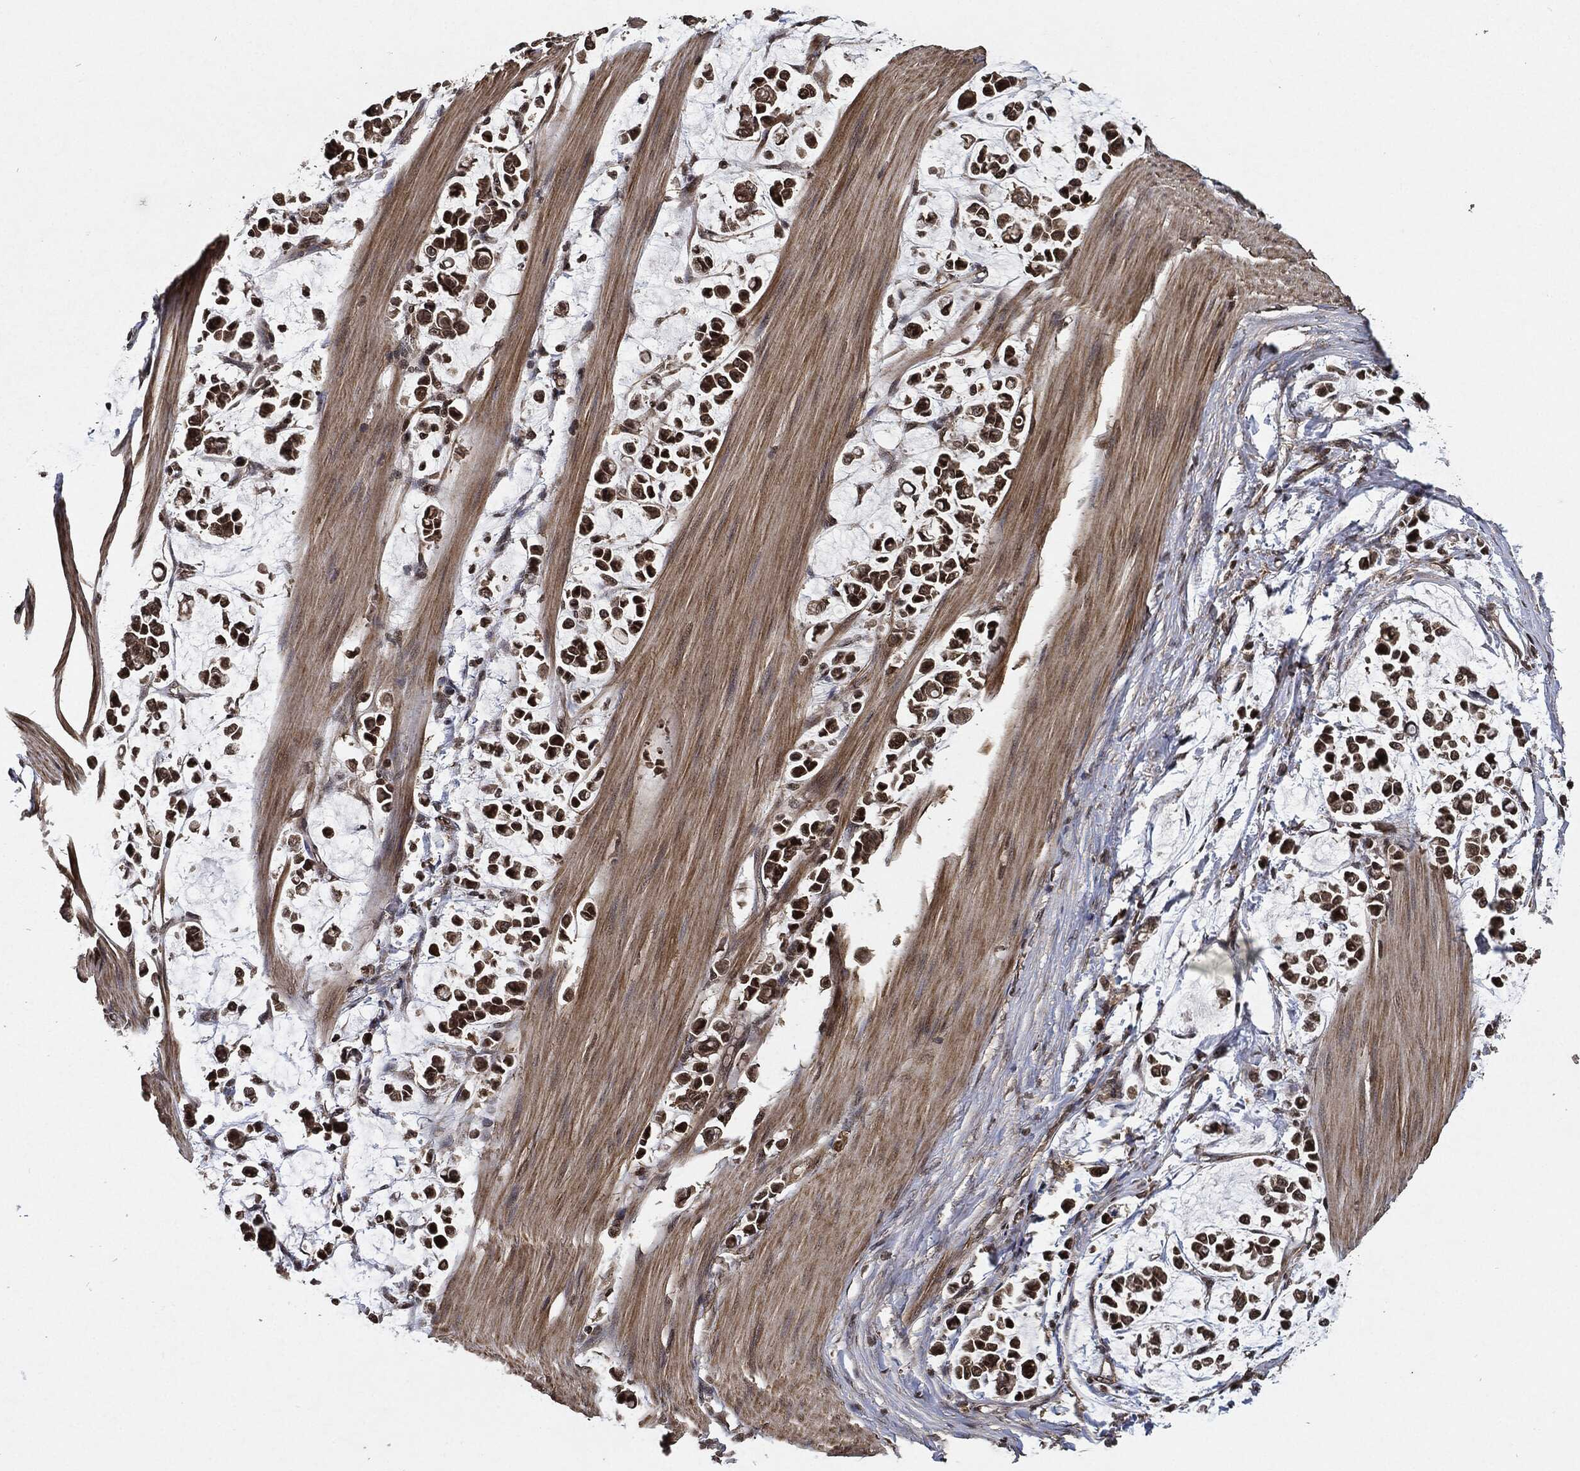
{"staining": {"intensity": "moderate", "quantity": ">75%", "location": "cytoplasmic/membranous,nuclear"}, "tissue": "stomach cancer", "cell_type": "Tumor cells", "image_type": "cancer", "snomed": [{"axis": "morphology", "description": "Adenocarcinoma, NOS"}, {"axis": "topography", "description": "Stomach"}], "caption": "About >75% of tumor cells in human stomach adenocarcinoma show moderate cytoplasmic/membranous and nuclear protein positivity as visualized by brown immunohistochemical staining.", "gene": "PDK1", "patient": {"sex": "male", "age": 82}}